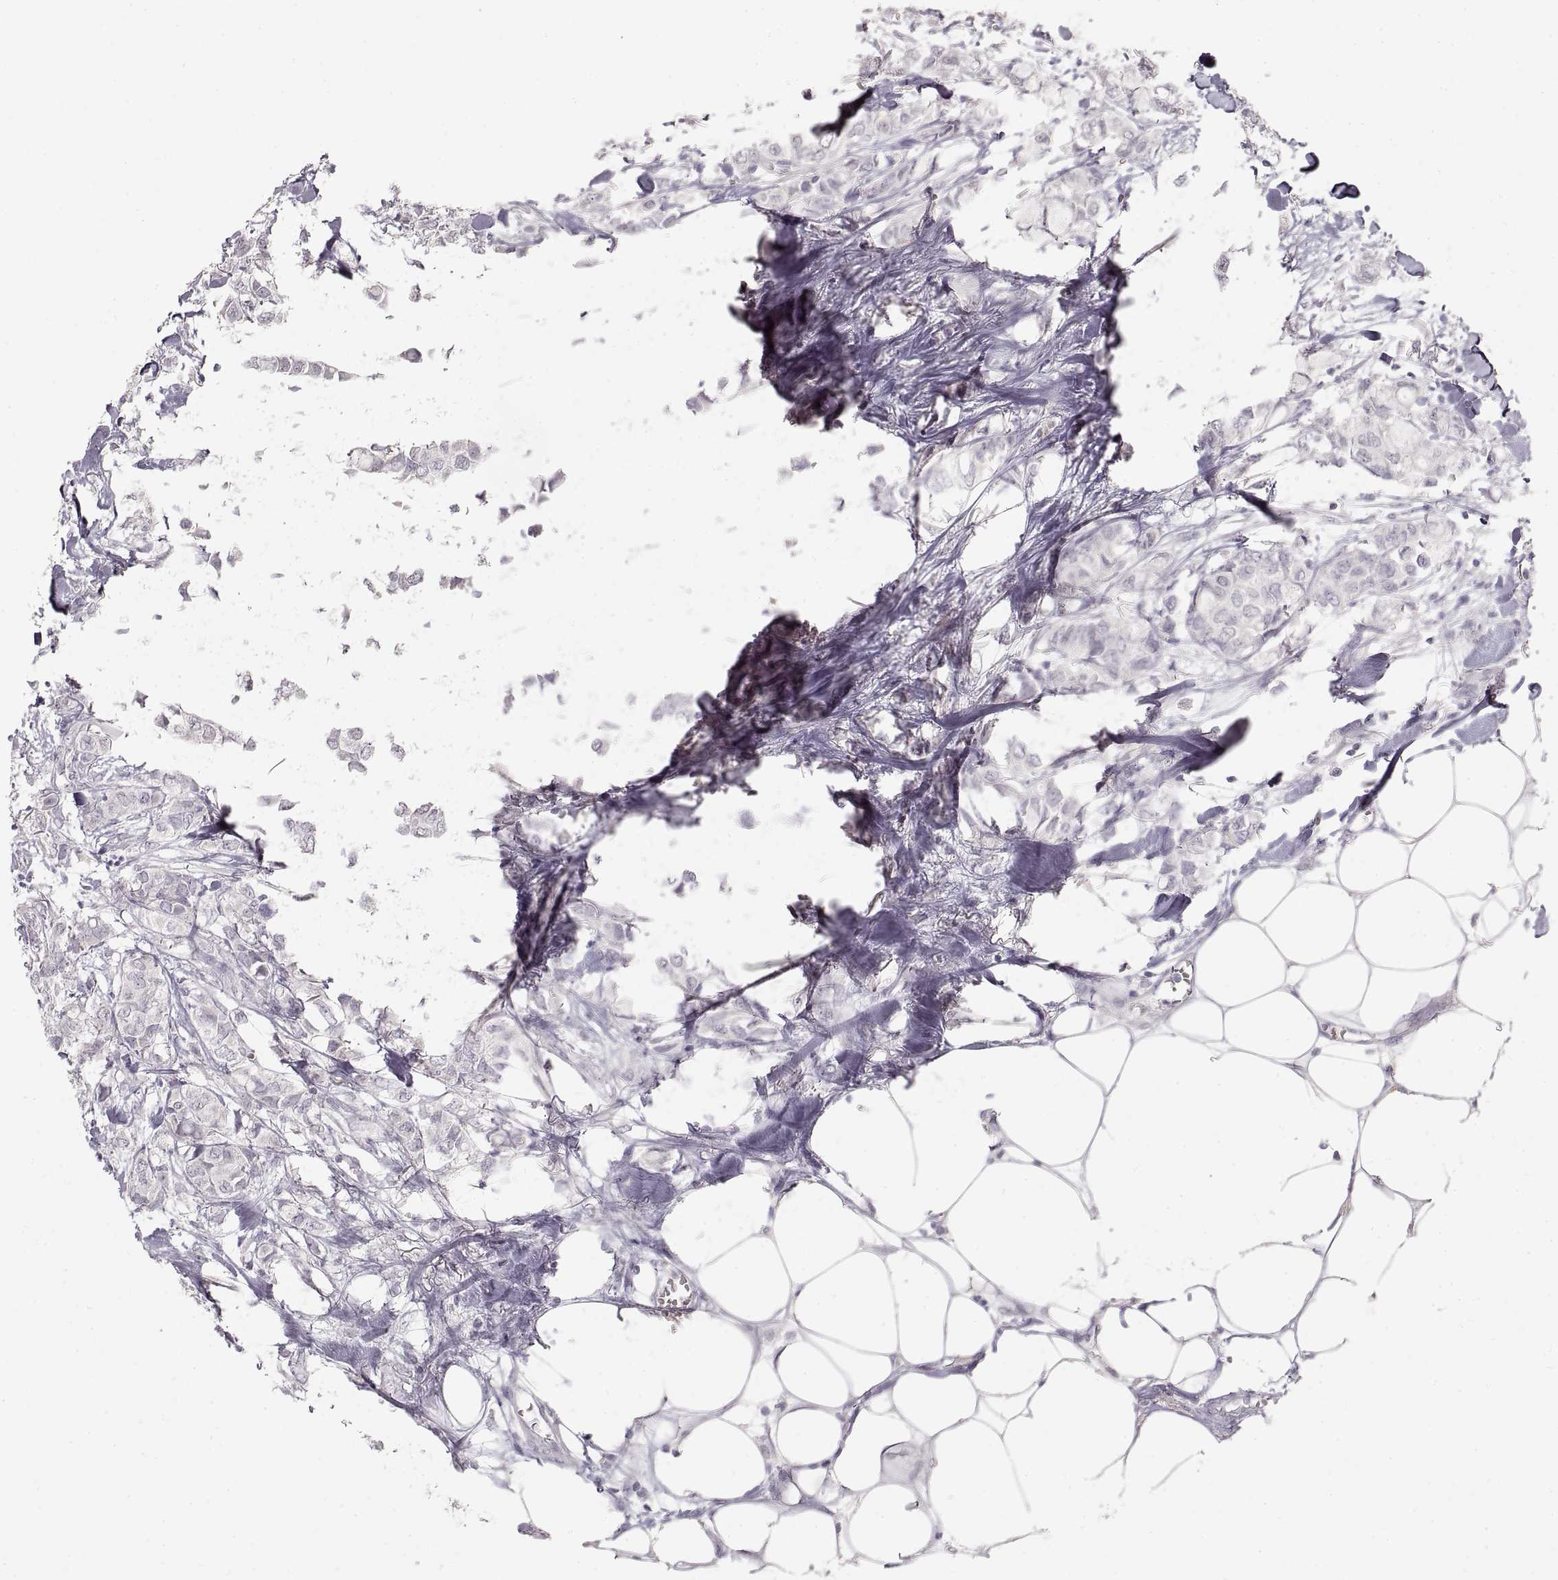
{"staining": {"intensity": "negative", "quantity": "none", "location": "none"}, "tissue": "breast cancer", "cell_type": "Tumor cells", "image_type": "cancer", "snomed": [{"axis": "morphology", "description": "Duct carcinoma"}, {"axis": "topography", "description": "Breast"}], "caption": "An image of infiltrating ductal carcinoma (breast) stained for a protein shows no brown staining in tumor cells.", "gene": "PCSK2", "patient": {"sex": "female", "age": 85}}